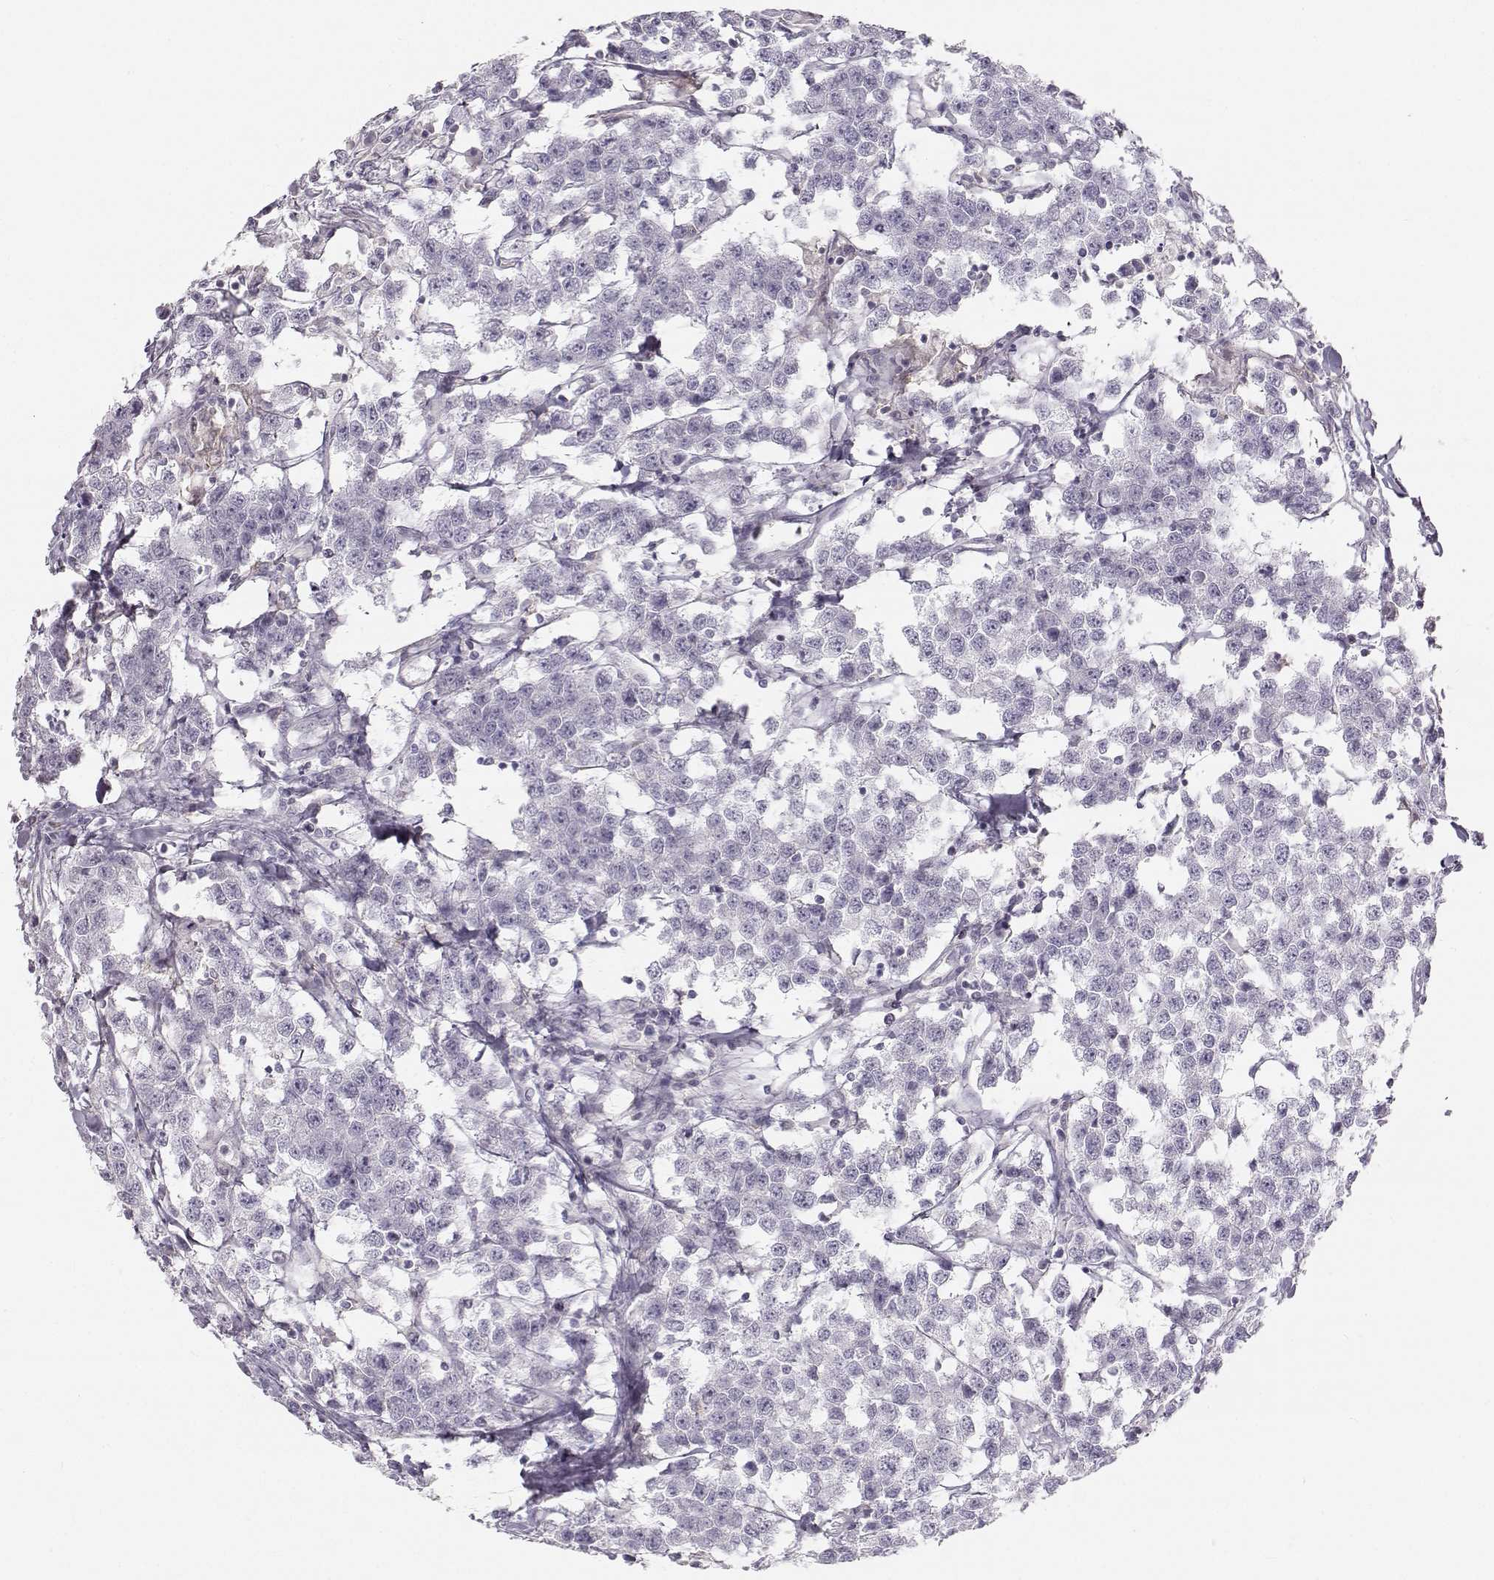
{"staining": {"intensity": "negative", "quantity": "none", "location": "none"}, "tissue": "testis cancer", "cell_type": "Tumor cells", "image_type": "cancer", "snomed": [{"axis": "morphology", "description": "Seminoma, NOS"}, {"axis": "topography", "description": "Testis"}], "caption": "Photomicrograph shows no protein staining in tumor cells of testis seminoma tissue.", "gene": "RUNDC3A", "patient": {"sex": "male", "age": 59}}